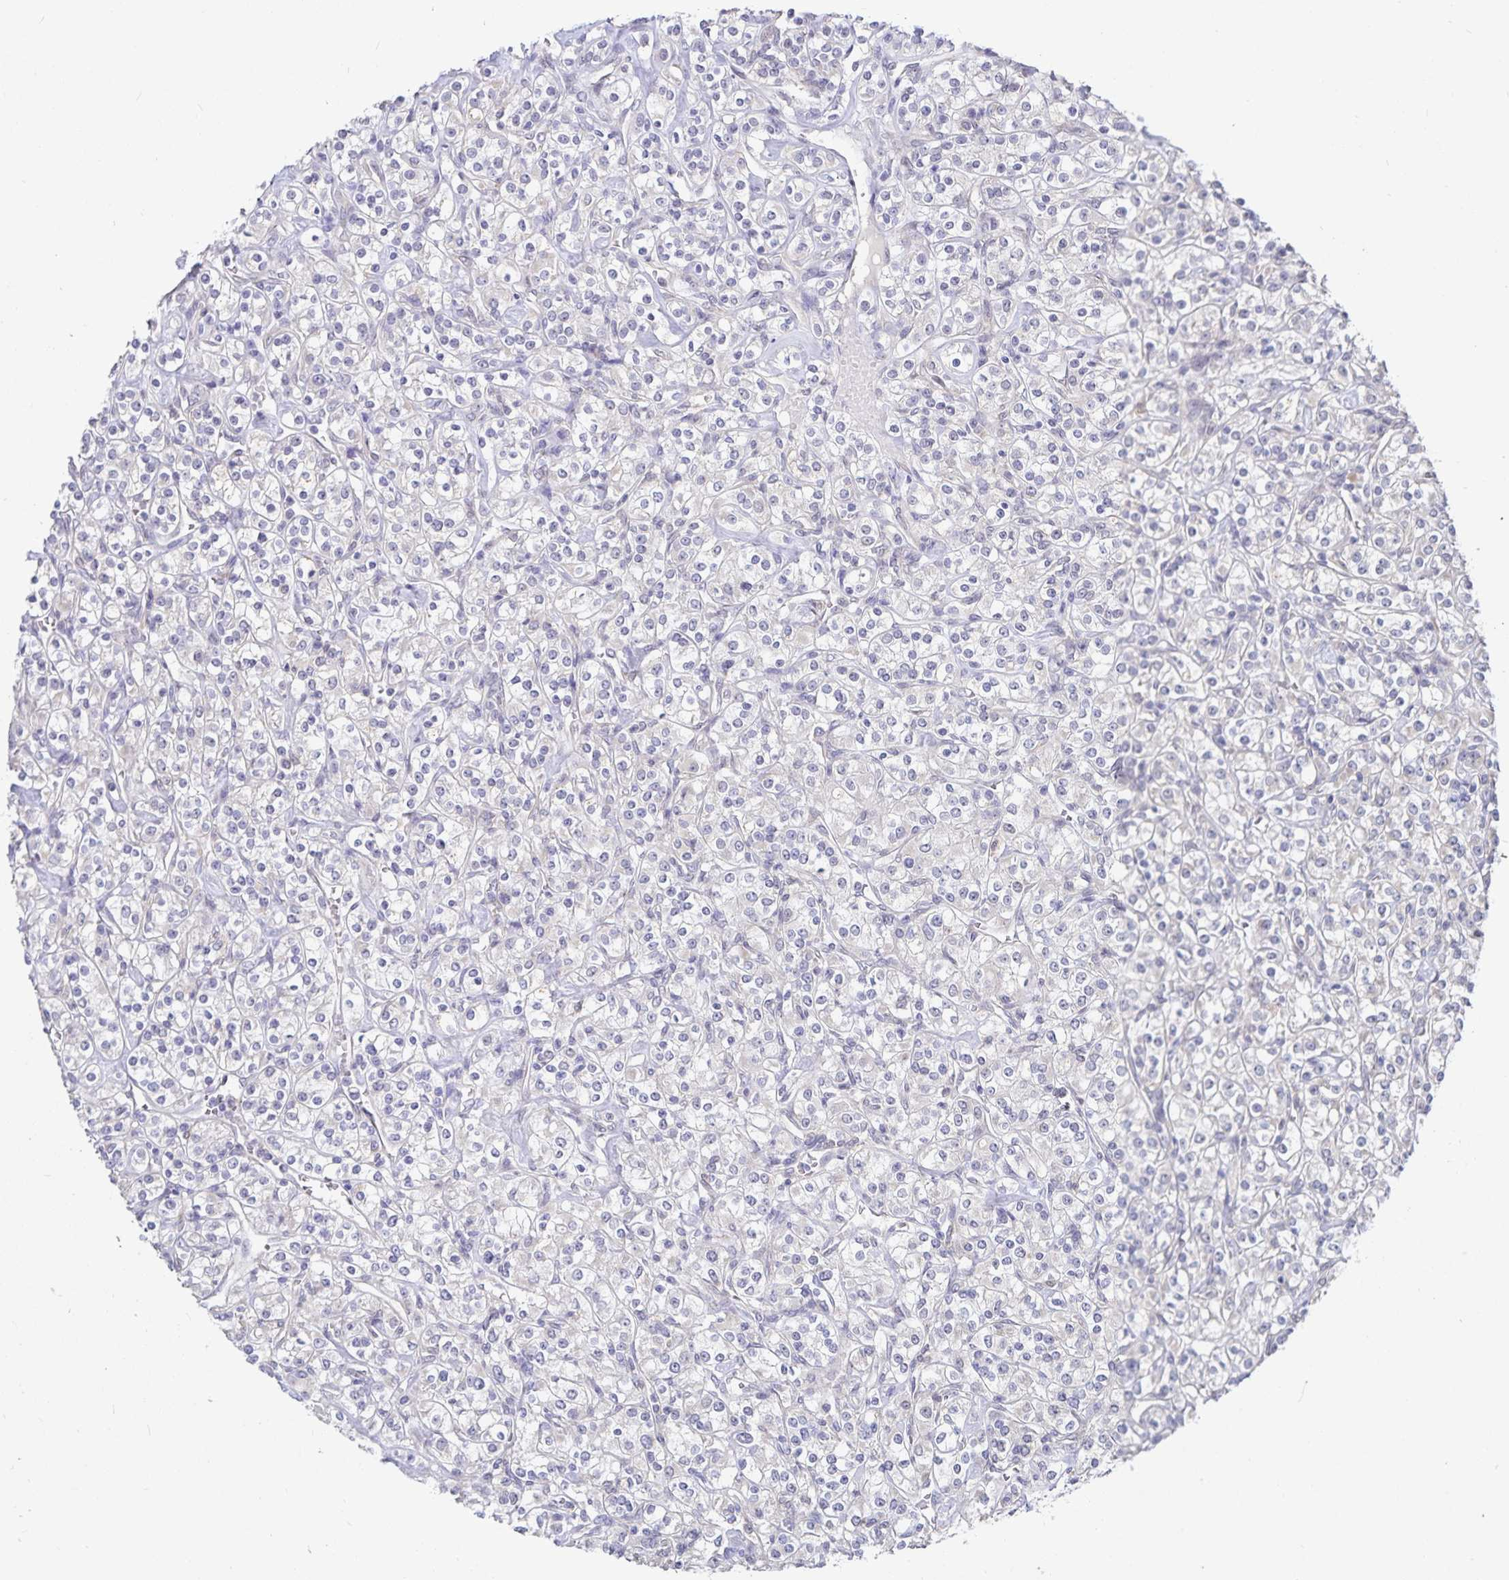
{"staining": {"intensity": "negative", "quantity": "none", "location": "none"}, "tissue": "renal cancer", "cell_type": "Tumor cells", "image_type": "cancer", "snomed": [{"axis": "morphology", "description": "Adenocarcinoma, NOS"}, {"axis": "topography", "description": "Kidney"}], "caption": "This is an immunohistochemistry micrograph of renal adenocarcinoma. There is no positivity in tumor cells.", "gene": "ATP2A2", "patient": {"sex": "male", "age": 77}}